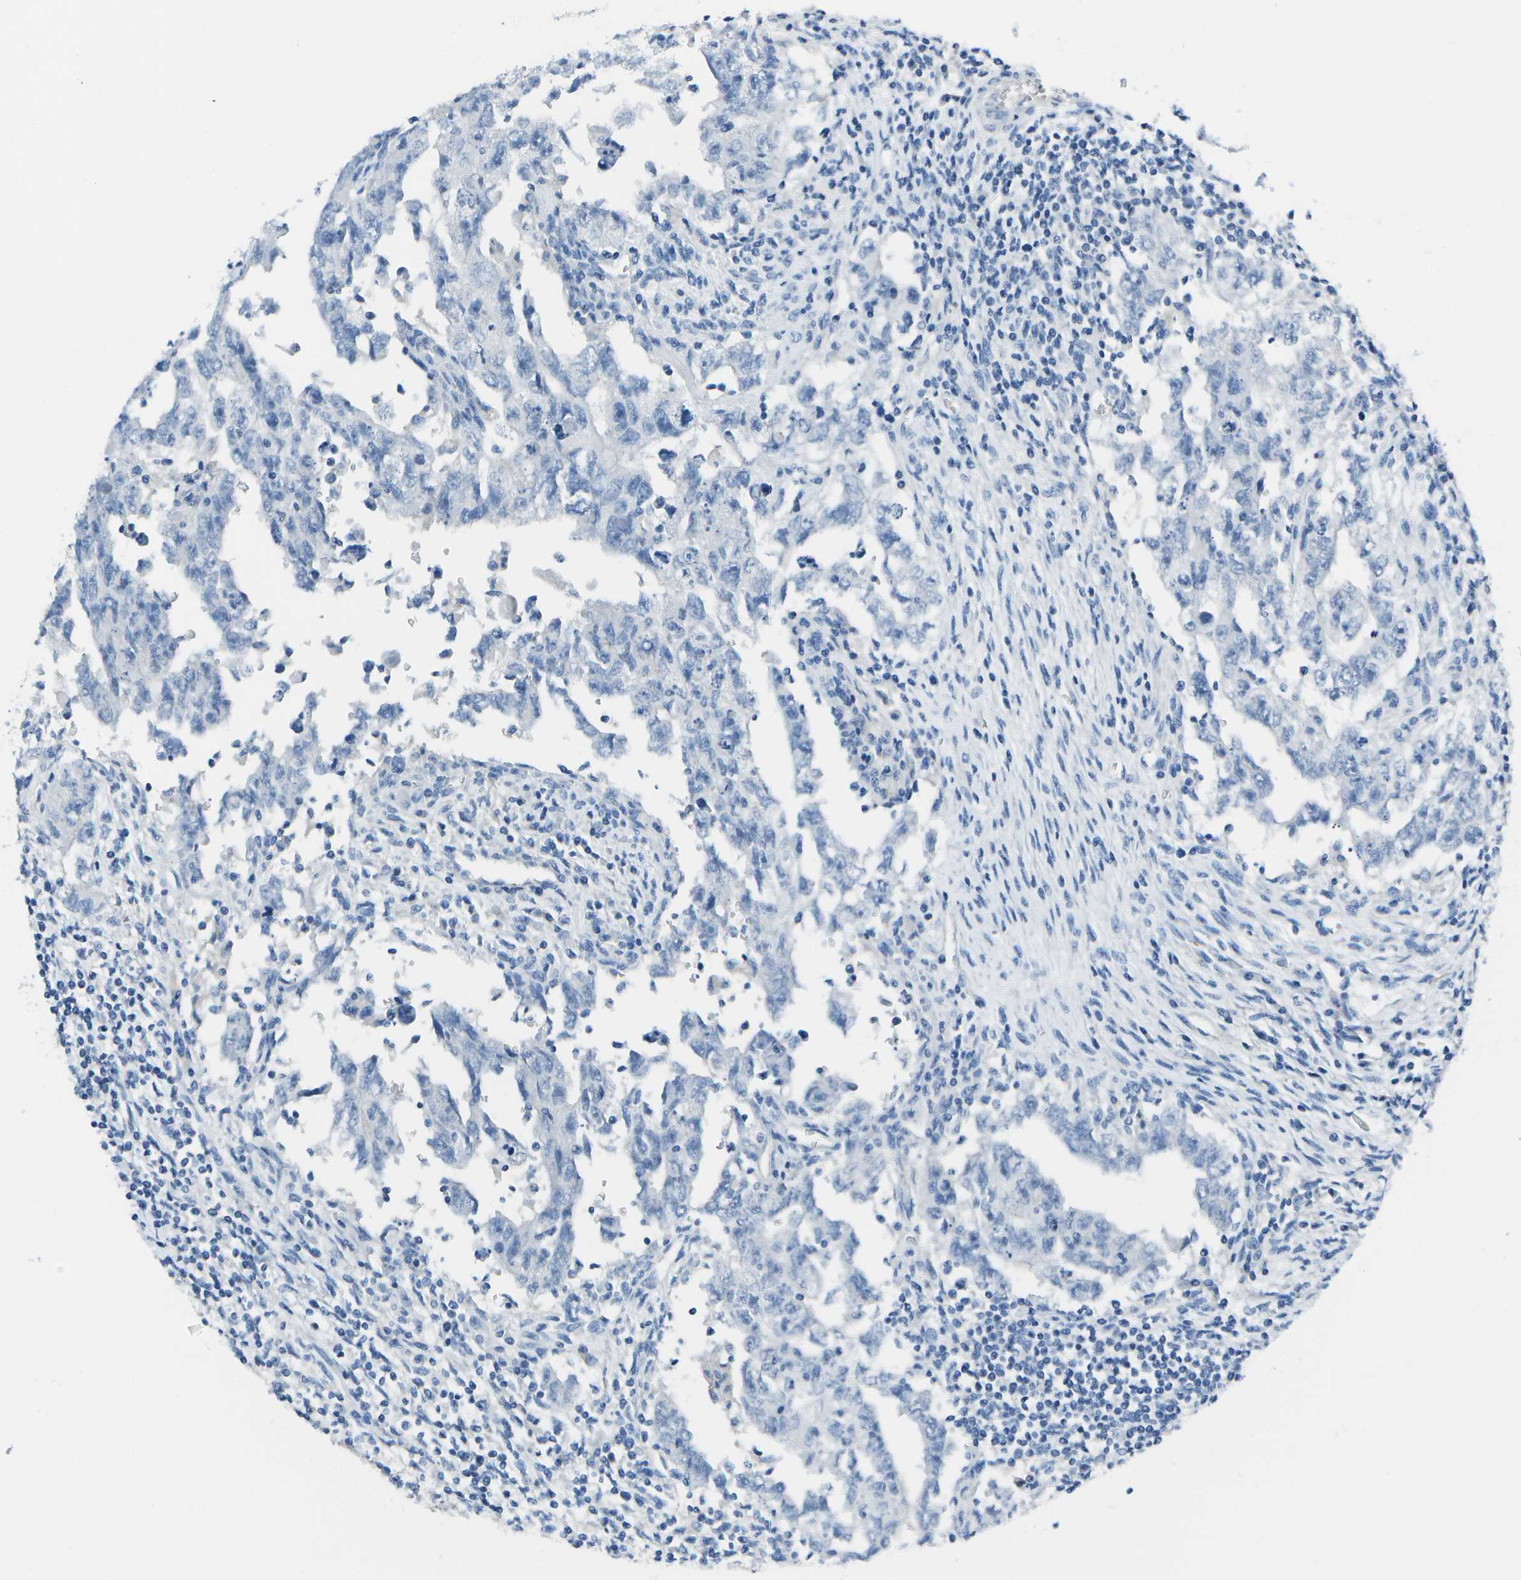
{"staining": {"intensity": "negative", "quantity": "none", "location": "none"}, "tissue": "testis cancer", "cell_type": "Tumor cells", "image_type": "cancer", "snomed": [{"axis": "morphology", "description": "Carcinoma, Embryonal, NOS"}, {"axis": "topography", "description": "Testis"}], "caption": "Immunohistochemistry image of neoplastic tissue: human testis cancer stained with DAB (3,3'-diaminobenzidine) exhibits no significant protein positivity in tumor cells.", "gene": "DCT", "patient": {"sex": "male", "age": 28}}